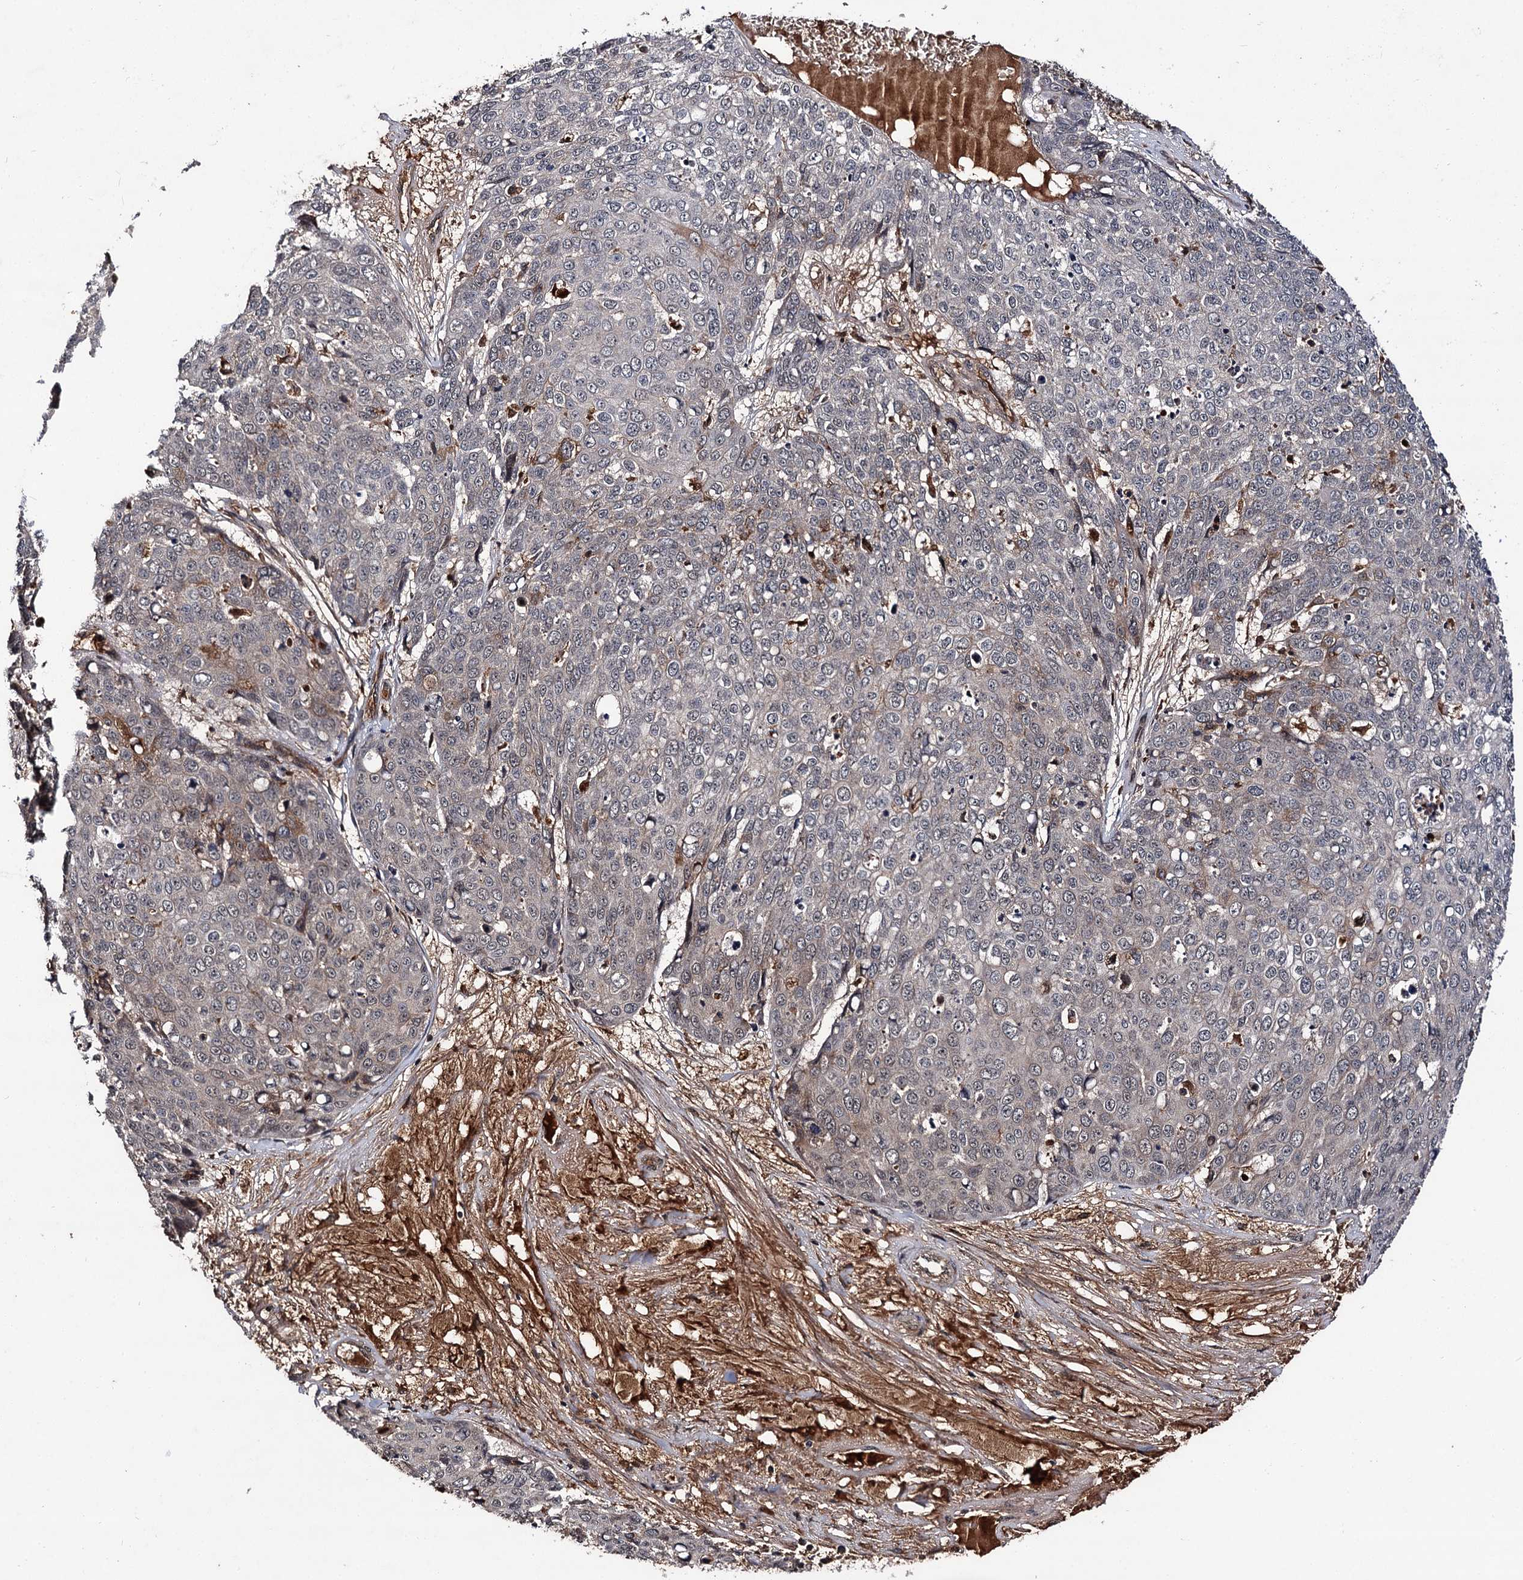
{"staining": {"intensity": "negative", "quantity": "none", "location": "none"}, "tissue": "skin cancer", "cell_type": "Tumor cells", "image_type": "cancer", "snomed": [{"axis": "morphology", "description": "Squamous cell carcinoma, NOS"}, {"axis": "topography", "description": "Skin"}], "caption": "Human skin cancer (squamous cell carcinoma) stained for a protein using immunohistochemistry (IHC) displays no expression in tumor cells.", "gene": "MBD6", "patient": {"sex": "male", "age": 71}}